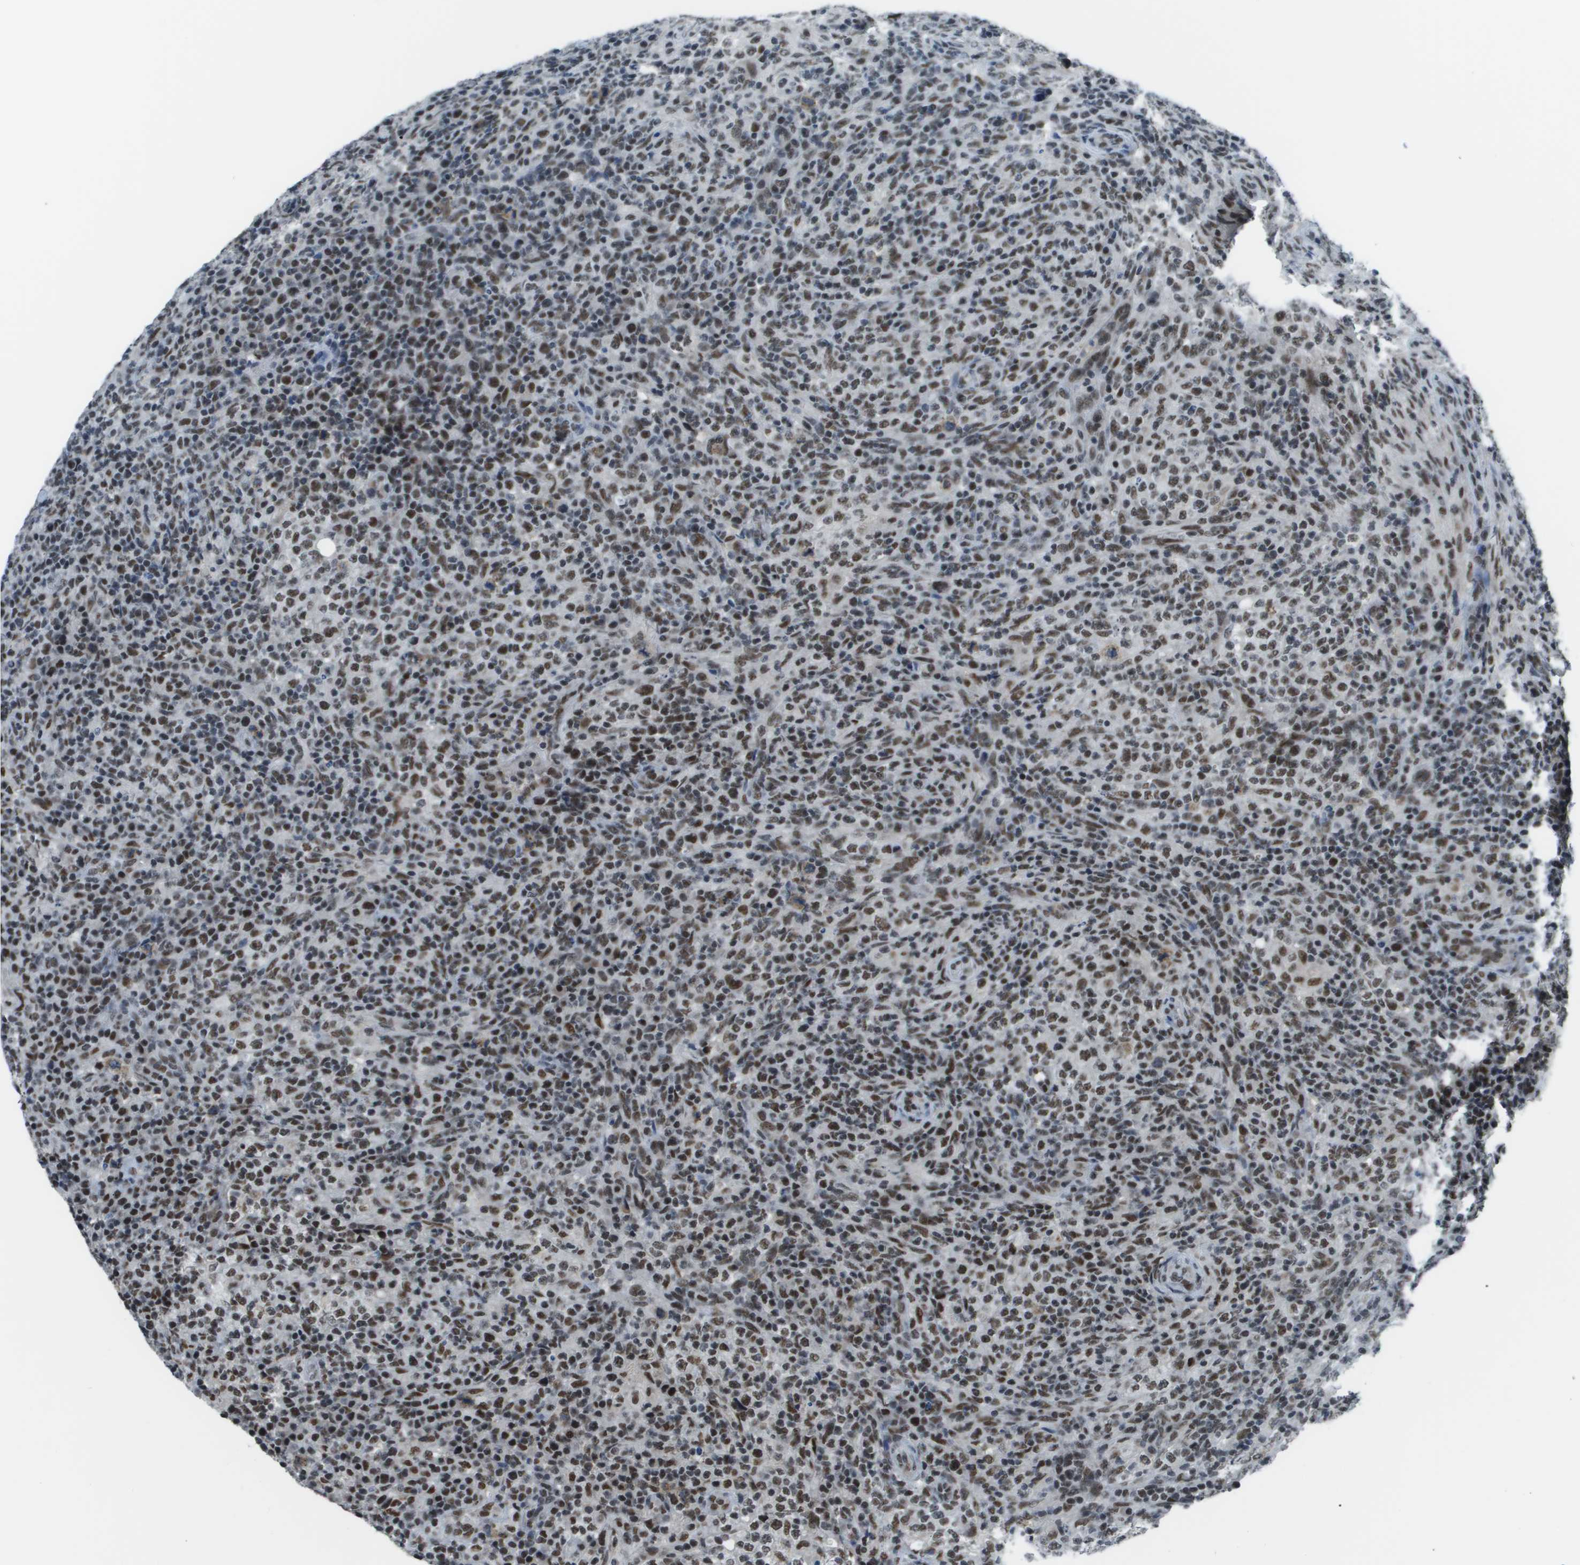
{"staining": {"intensity": "moderate", "quantity": ">75%", "location": "nuclear"}, "tissue": "lymphoma", "cell_type": "Tumor cells", "image_type": "cancer", "snomed": [{"axis": "morphology", "description": "Malignant lymphoma, non-Hodgkin's type, High grade"}, {"axis": "topography", "description": "Lymph node"}], "caption": "High-power microscopy captured an immunohistochemistry histopathology image of lymphoma, revealing moderate nuclear staining in approximately >75% of tumor cells.", "gene": "THRAP3", "patient": {"sex": "female", "age": 76}}